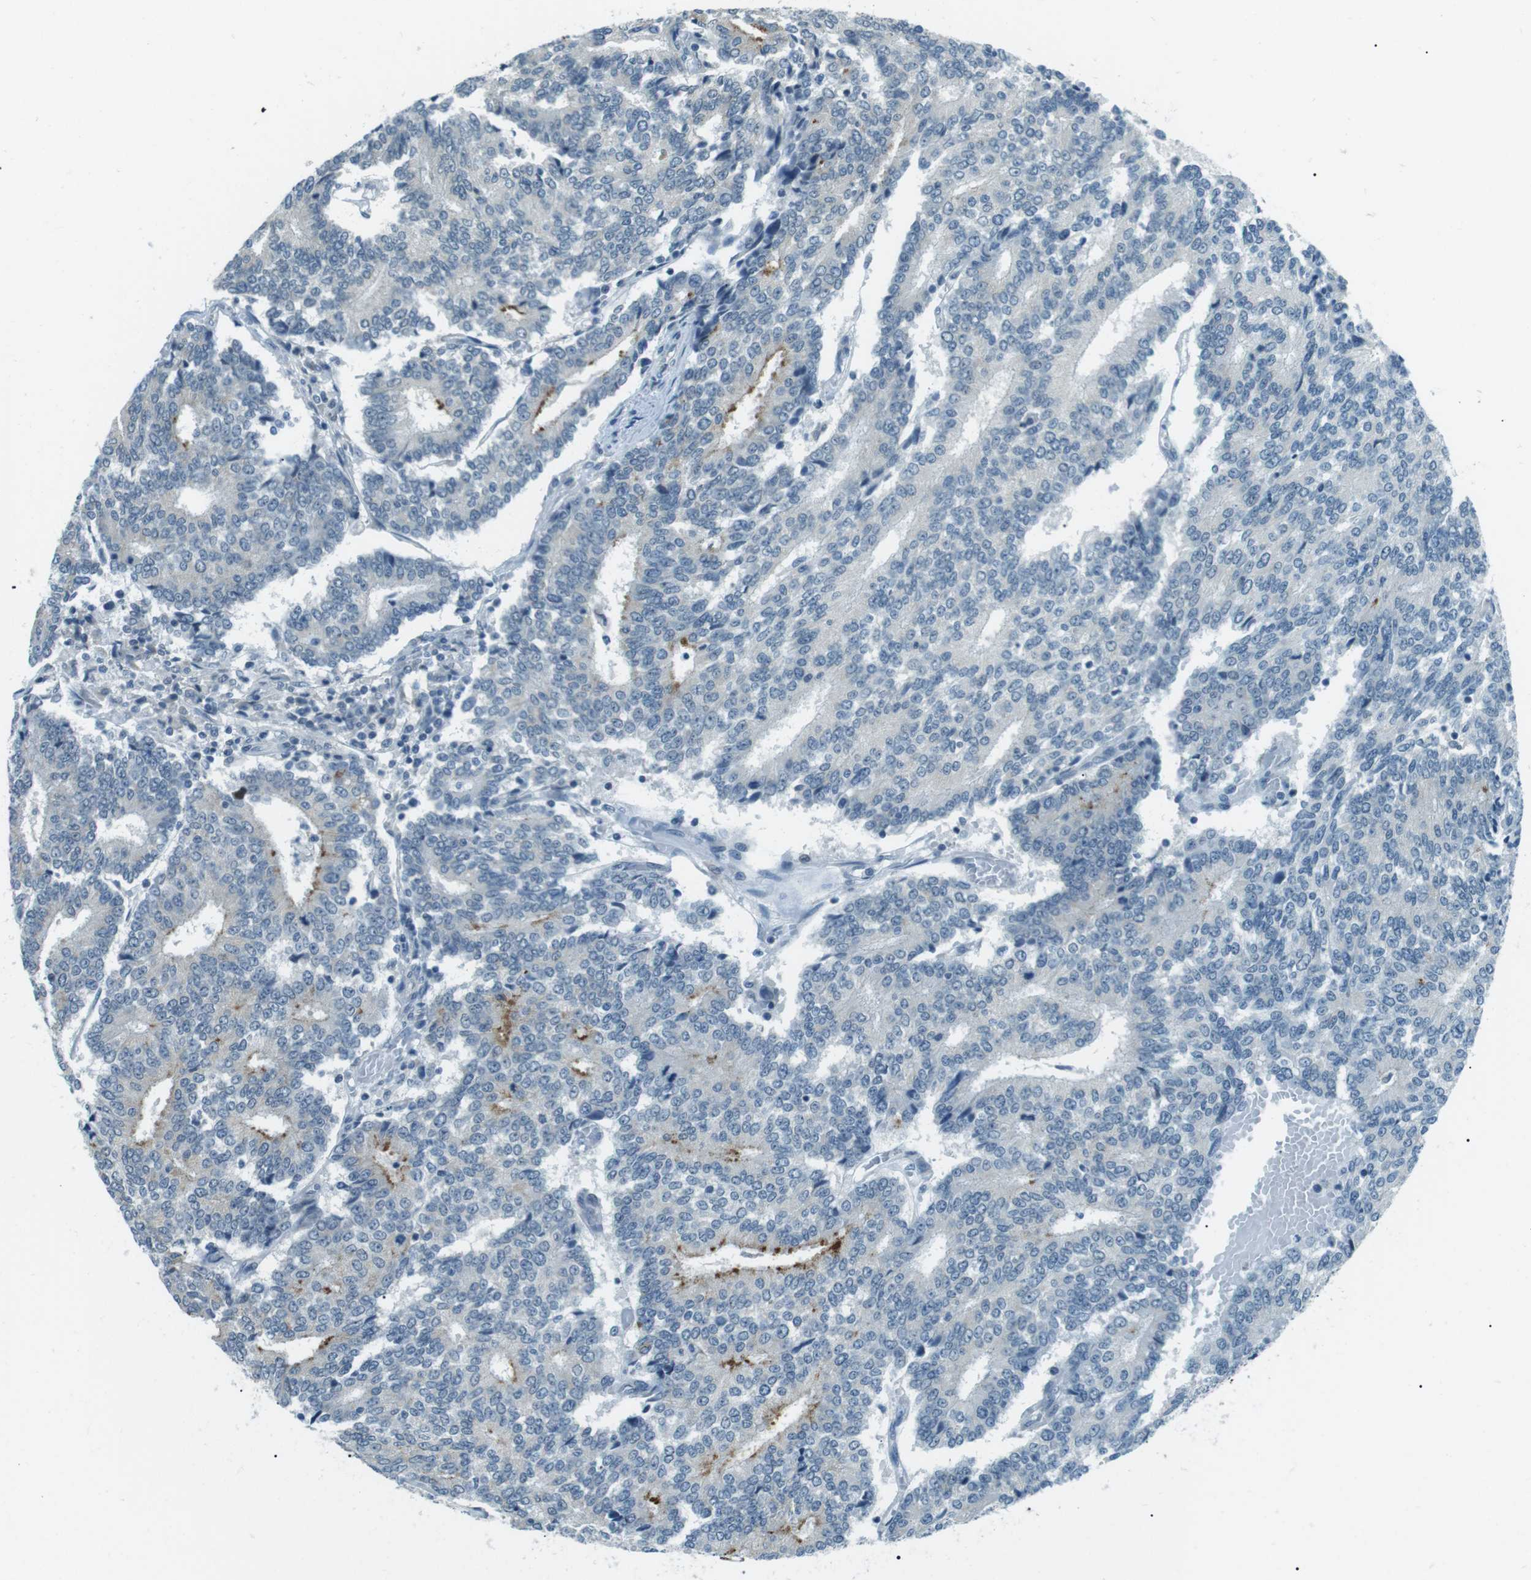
{"staining": {"intensity": "negative", "quantity": "none", "location": "none"}, "tissue": "prostate cancer", "cell_type": "Tumor cells", "image_type": "cancer", "snomed": [{"axis": "morphology", "description": "Normal tissue, NOS"}, {"axis": "morphology", "description": "Adenocarcinoma, High grade"}, {"axis": "topography", "description": "Prostate"}, {"axis": "topography", "description": "Seminal veicle"}], "caption": "Immunohistochemistry micrograph of neoplastic tissue: prostate cancer stained with DAB shows no significant protein positivity in tumor cells.", "gene": "SERPINB2", "patient": {"sex": "male", "age": 55}}